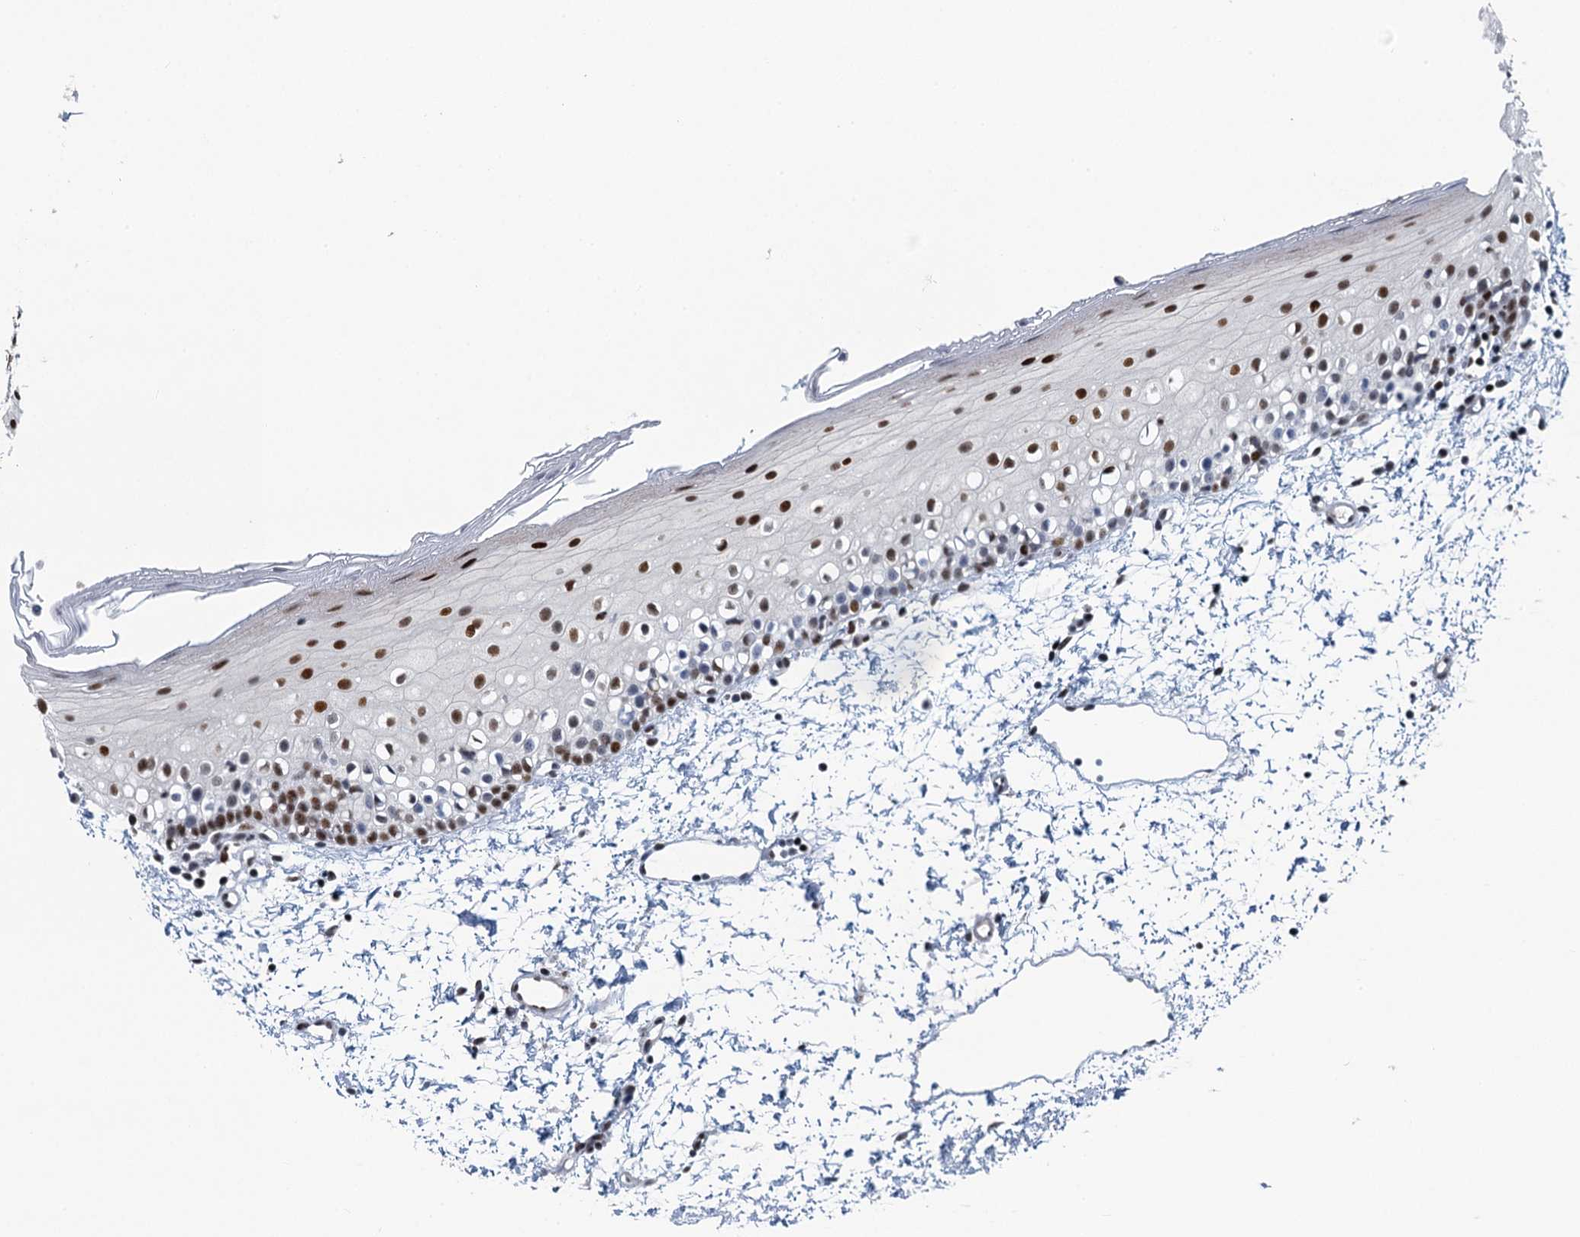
{"staining": {"intensity": "strong", "quantity": ">75%", "location": "nuclear"}, "tissue": "oral mucosa", "cell_type": "Squamous epithelial cells", "image_type": "normal", "snomed": [{"axis": "morphology", "description": "Normal tissue, NOS"}, {"axis": "topography", "description": "Oral tissue"}], "caption": "Immunohistochemistry (IHC) (DAB (3,3'-diaminobenzidine)) staining of benign oral mucosa reveals strong nuclear protein positivity in about >75% of squamous epithelial cells.", "gene": "TTLL9", "patient": {"sex": "male", "age": 28}}